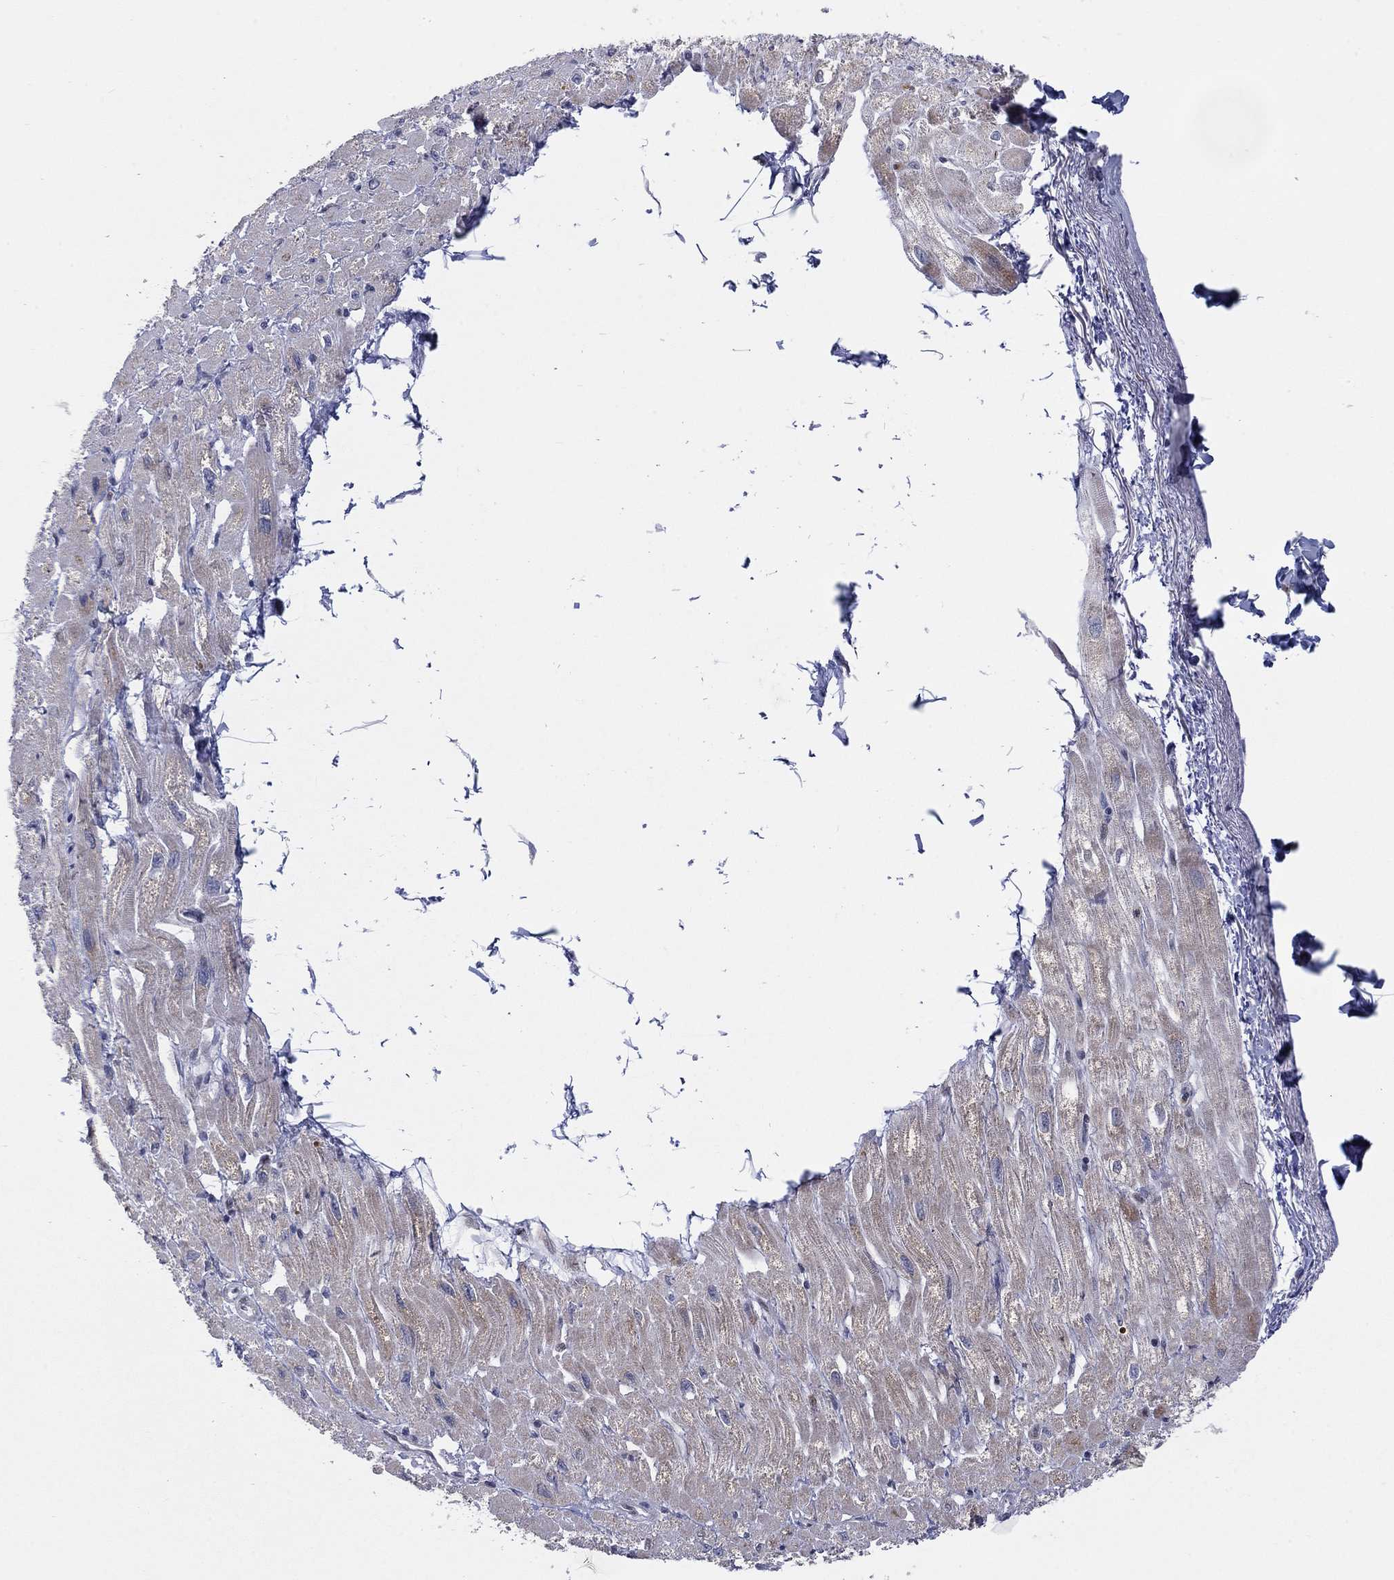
{"staining": {"intensity": "weak", "quantity": "25%-75%", "location": "cytoplasmic/membranous"}, "tissue": "heart muscle", "cell_type": "Cardiomyocytes", "image_type": "normal", "snomed": [{"axis": "morphology", "description": "Normal tissue, NOS"}, {"axis": "topography", "description": "Heart"}], "caption": "High-magnification brightfield microscopy of benign heart muscle stained with DAB (3,3'-diaminobenzidine) (brown) and counterstained with hematoxylin (blue). cardiomyocytes exhibit weak cytoplasmic/membranous staining is identified in approximately25%-75% of cells. (DAB = brown stain, brightfield microscopy at high magnification).", "gene": "TTC21B", "patient": {"sex": "male", "age": 66}}